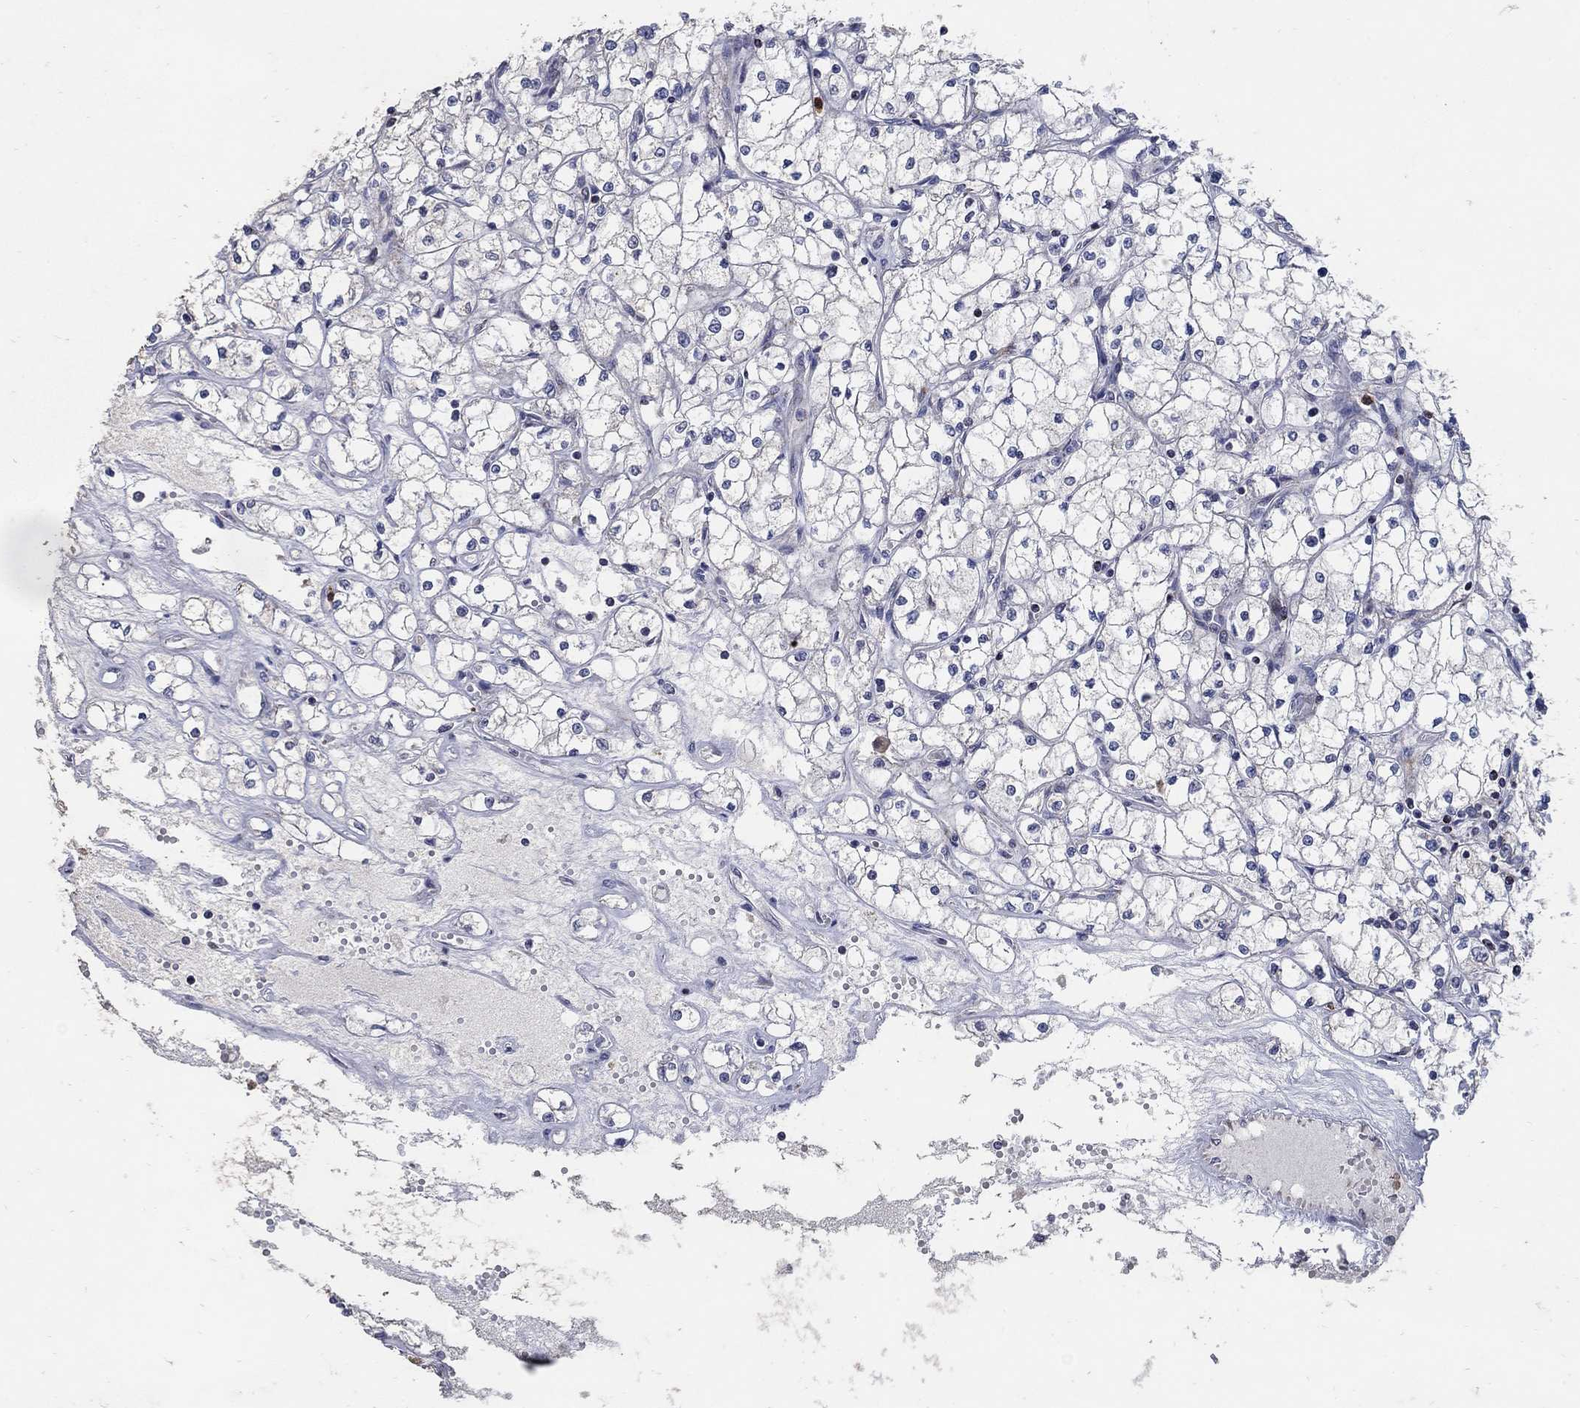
{"staining": {"intensity": "negative", "quantity": "none", "location": "none"}, "tissue": "renal cancer", "cell_type": "Tumor cells", "image_type": "cancer", "snomed": [{"axis": "morphology", "description": "Adenocarcinoma, NOS"}, {"axis": "topography", "description": "Kidney"}], "caption": "Human adenocarcinoma (renal) stained for a protein using immunohistochemistry exhibits no staining in tumor cells.", "gene": "HMX2", "patient": {"sex": "male", "age": 67}}